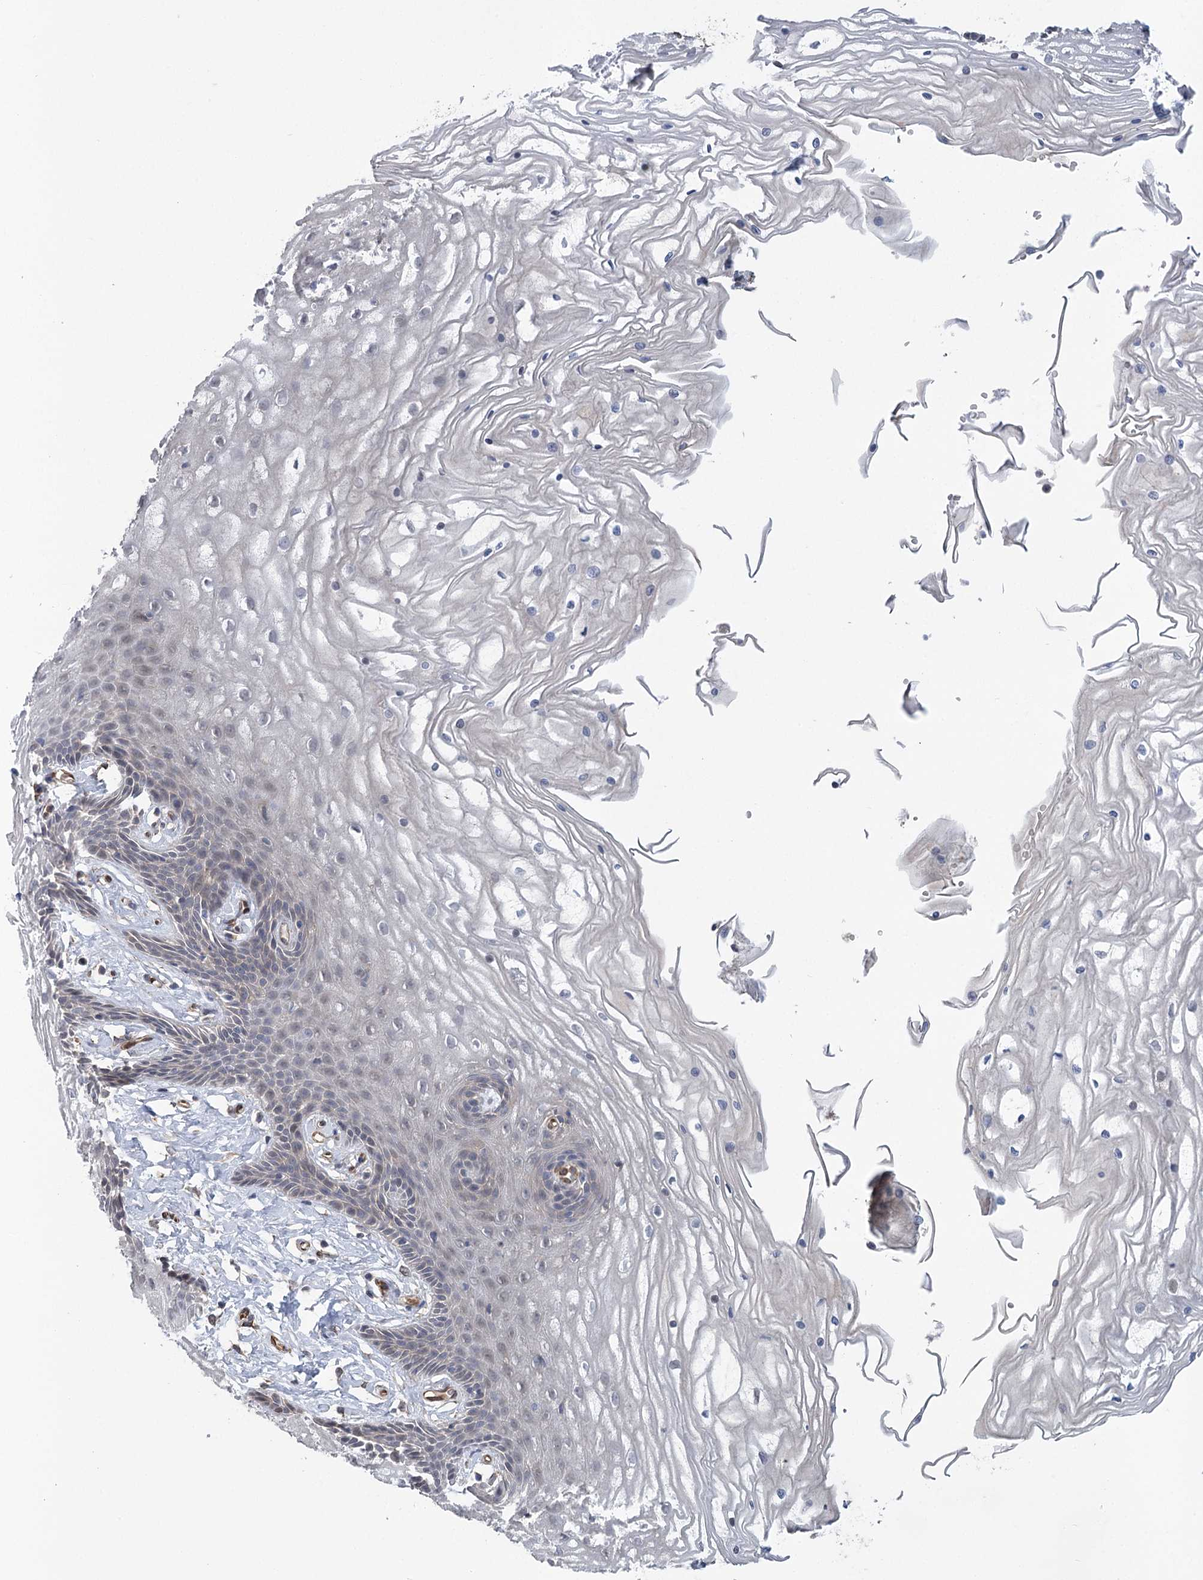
{"staining": {"intensity": "negative", "quantity": "none", "location": "none"}, "tissue": "vagina", "cell_type": "Squamous epithelial cells", "image_type": "normal", "snomed": [{"axis": "morphology", "description": "Normal tissue, NOS"}, {"axis": "topography", "description": "Vagina"}, {"axis": "topography", "description": "Cervix"}], "caption": "An IHC photomicrograph of unremarkable vagina is shown. There is no staining in squamous epithelial cells of vagina. The staining was performed using DAB to visualize the protein expression in brown, while the nuclei were stained in blue with hematoxylin (Magnification: 20x).", "gene": "RWDD4", "patient": {"sex": "female", "age": 40}}